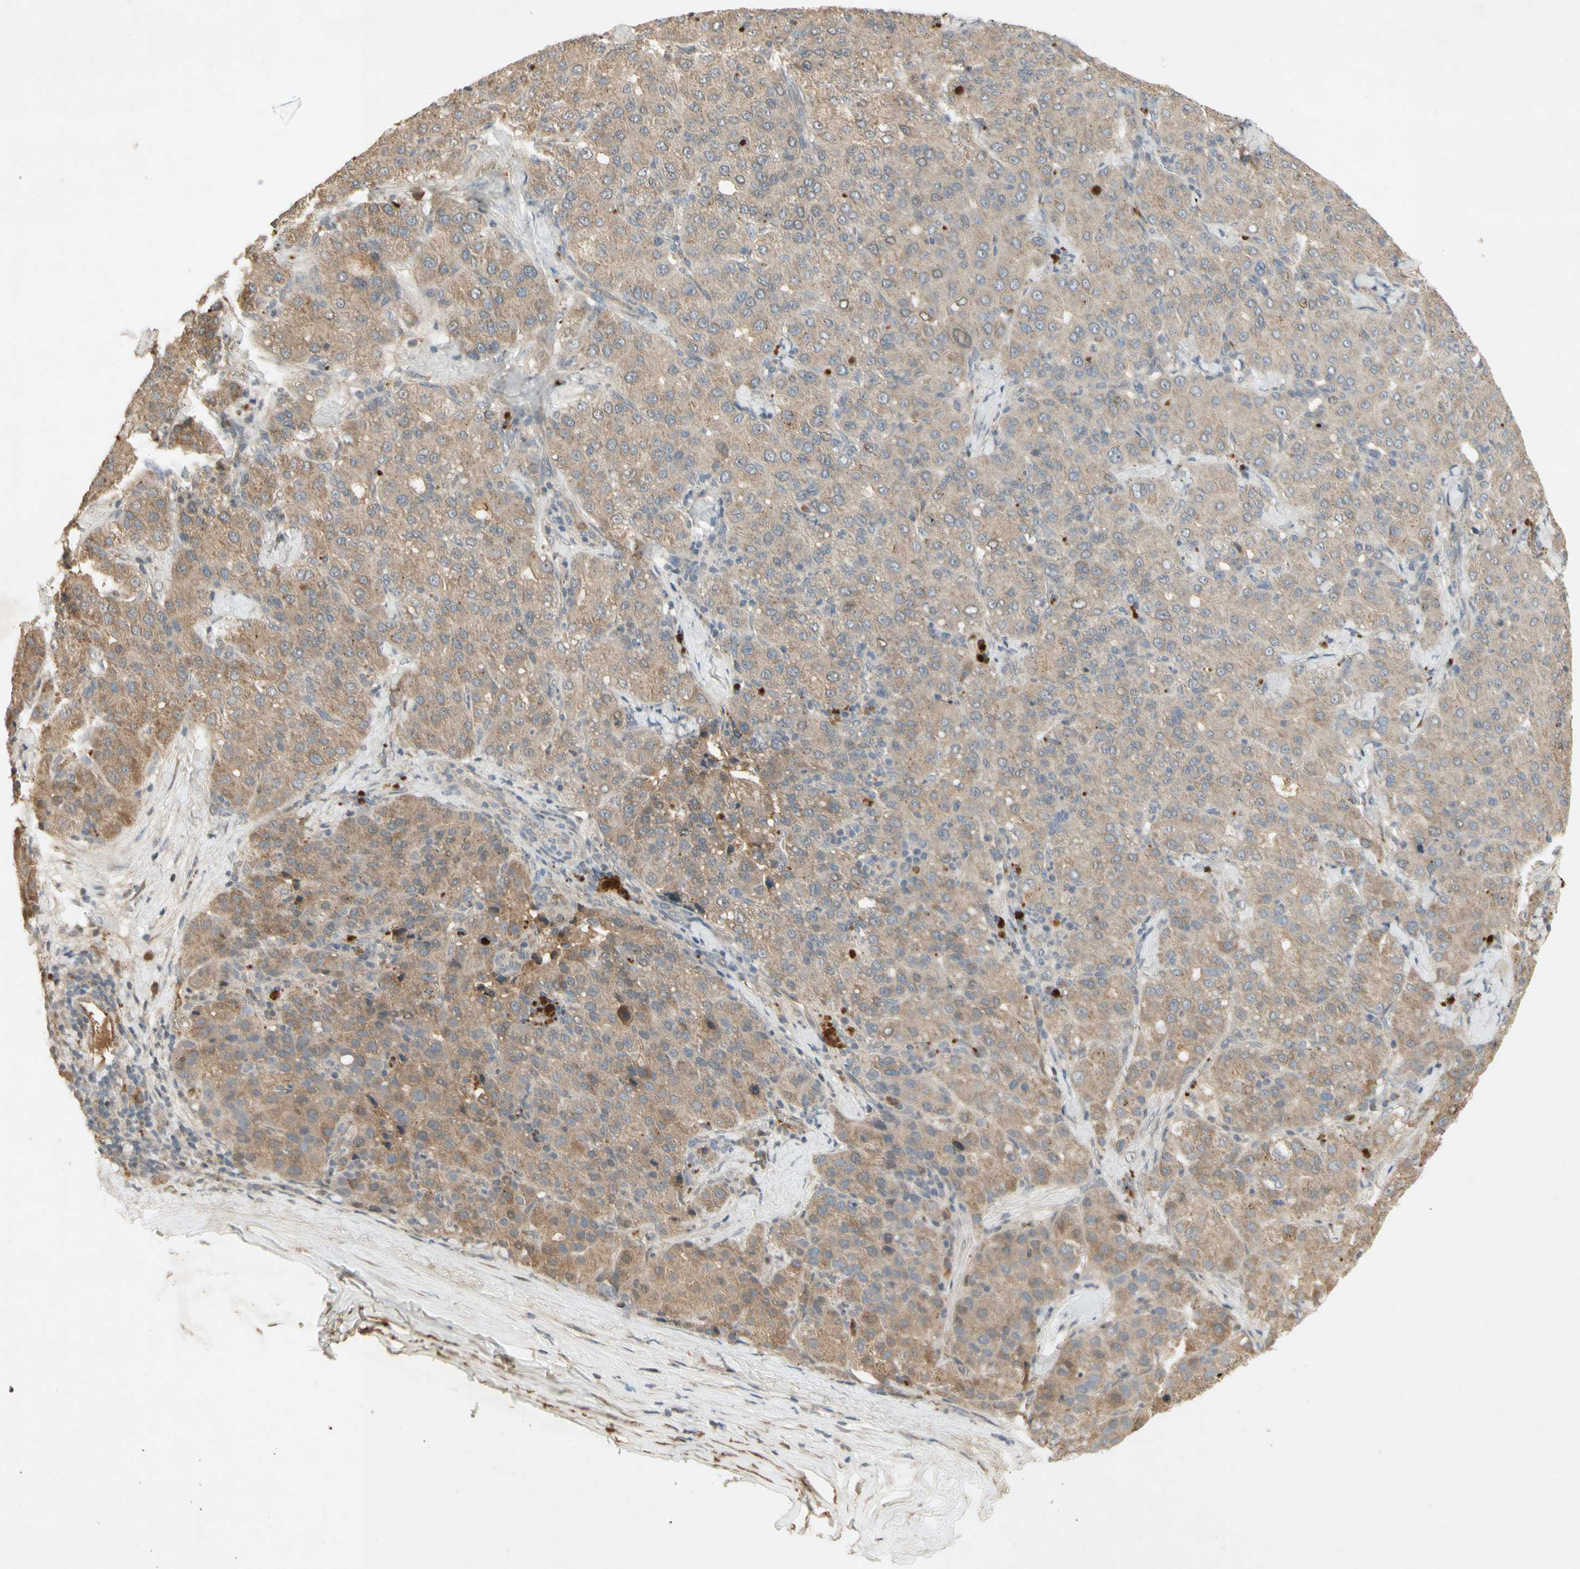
{"staining": {"intensity": "weak", "quantity": "25%-75%", "location": "cytoplasmic/membranous"}, "tissue": "liver cancer", "cell_type": "Tumor cells", "image_type": "cancer", "snomed": [{"axis": "morphology", "description": "Carcinoma, Hepatocellular, NOS"}, {"axis": "topography", "description": "Liver"}], "caption": "Hepatocellular carcinoma (liver) was stained to show a protein in brown. There is low levels of weak cytoplasmic/membranous expression in about 25%-75% of tumor cells.", "gene": "NRG4", "patient": {"sex": "male", "age": 65}}